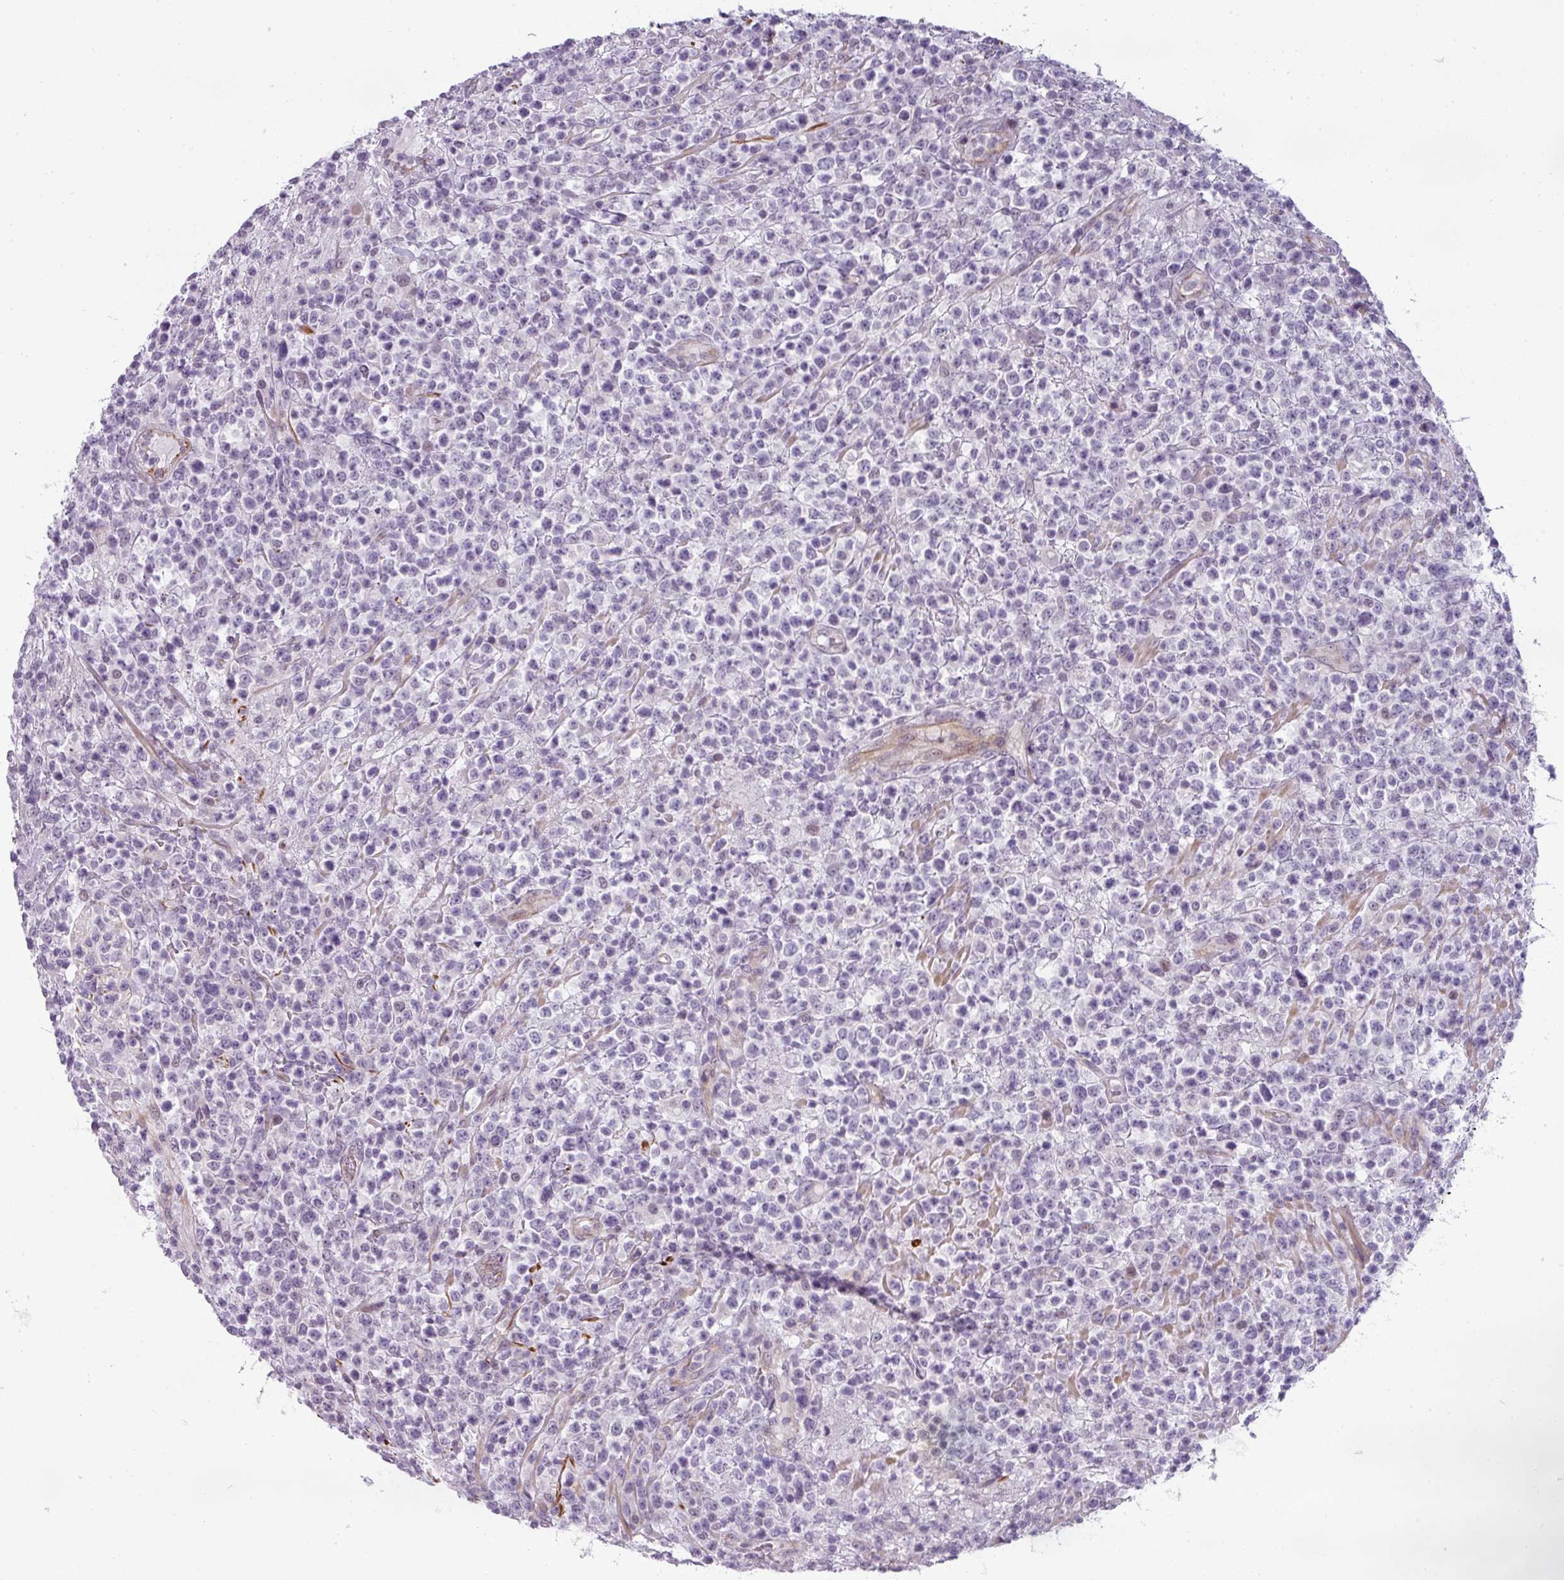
{"staining": {"intensity": "negative", "quantity": "none", "location": "none"}, "tissue": "lymphoma", "cell_type": "Tumor cells", "image_type": "cancer", "snomed": [{"axis": "morphology", "description": "Malignant lymphoma, non-Hodgkin's type, High grade"}, {"axis": "topography", "description": "Colon"}], "caption": "This is an immunohistochemistry histopathology image of lymphoma. There is no positivity in tumor cells.", "gene": "CHRDL1", "patient": {"sex": "female", "age": 53}}